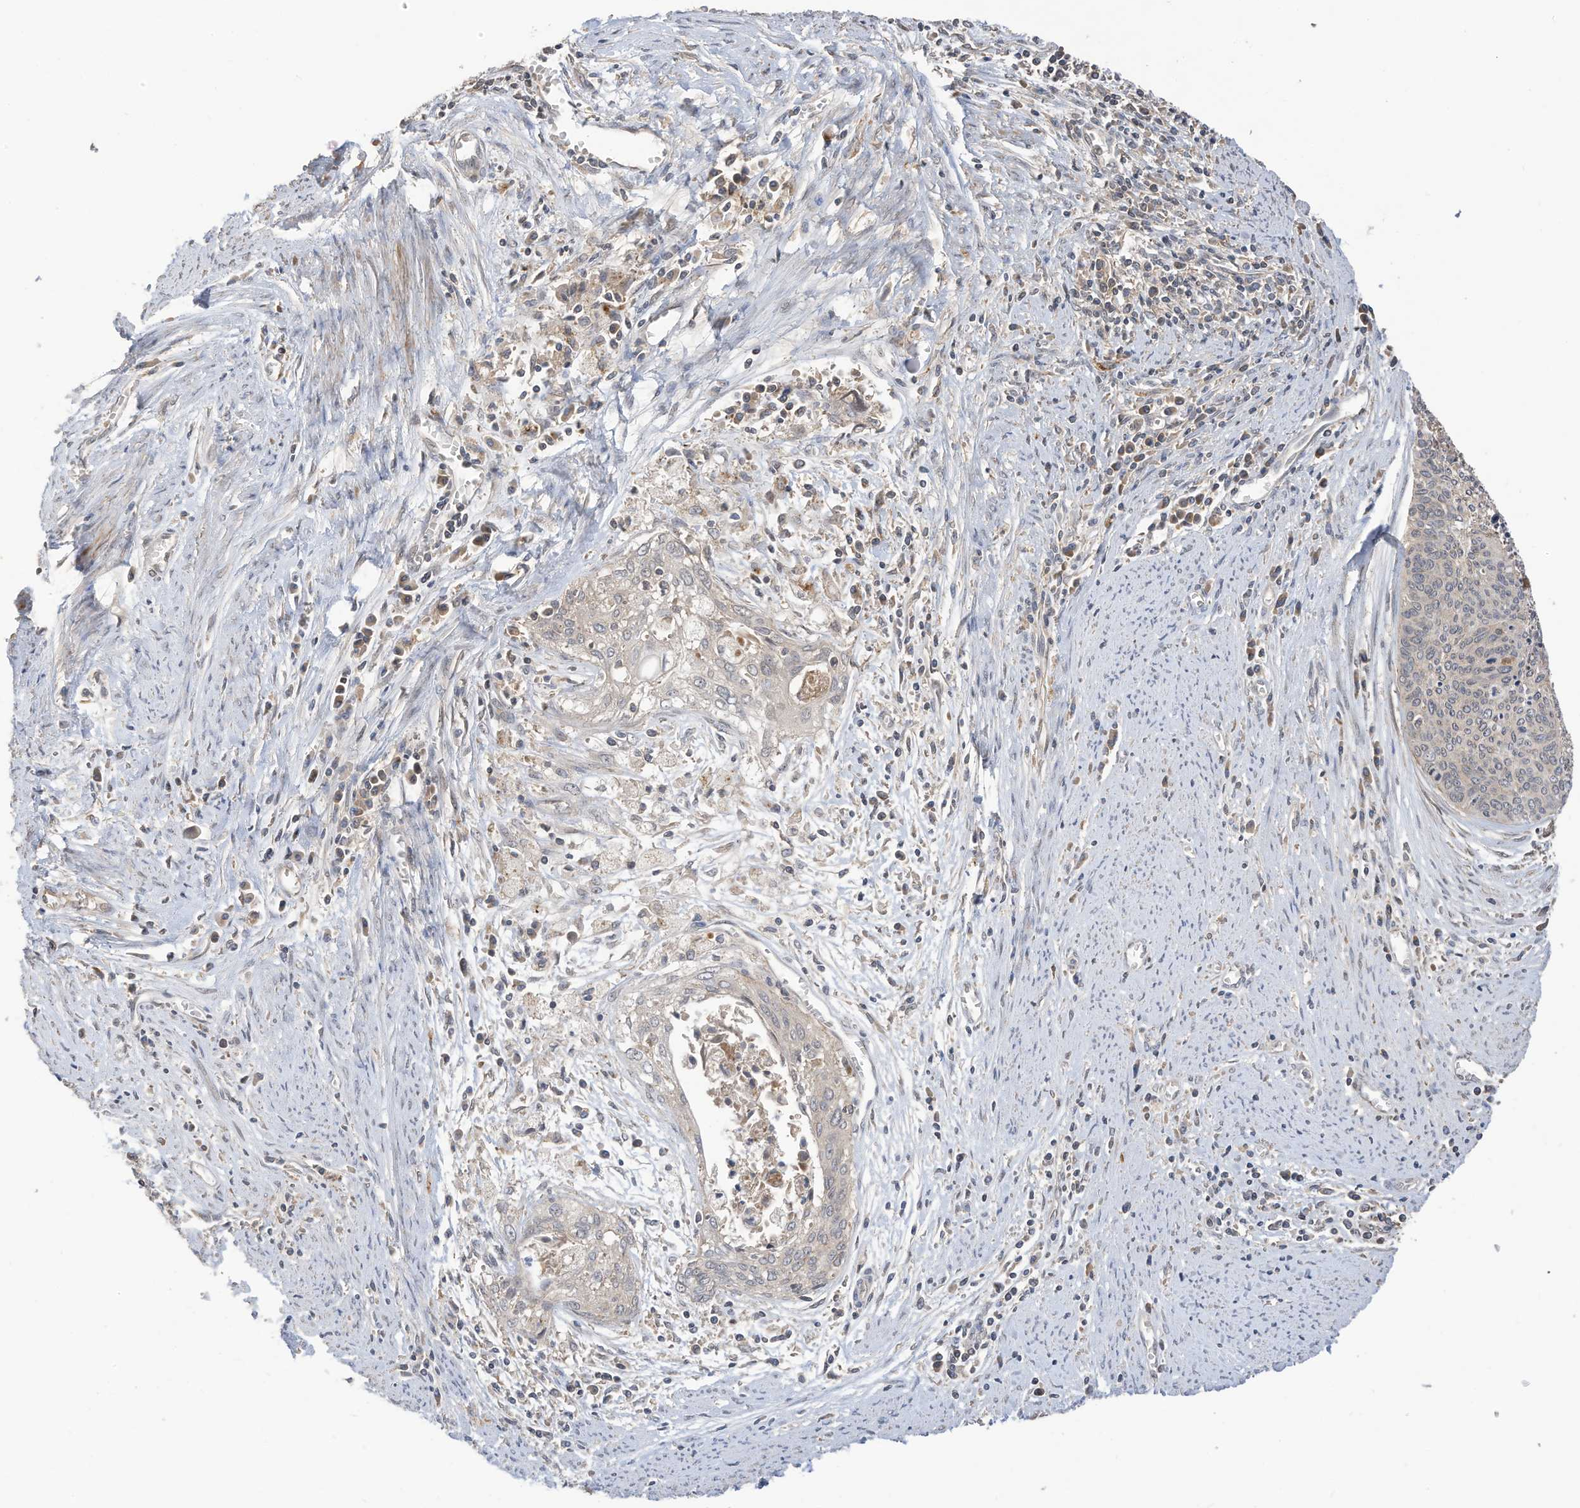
{"staining": {"intensity": "negative", "quantity": "none", "location": "none"}, "tissue": "cervical cancer", "cell_type": "Tumor cells", "image_type": "cancer", "snomed": [{"axis": "morphology", "description": "Squamous cell carcinoma, NOS"}, {"axis": "topography", "description": "Cervix"}], "caption": "The histopathology image exhibits no staining of tumor cells in squamous cell carcinoma (cervical).", "gene": "REC8", "patient": {"sex": "female", "age": 55}}